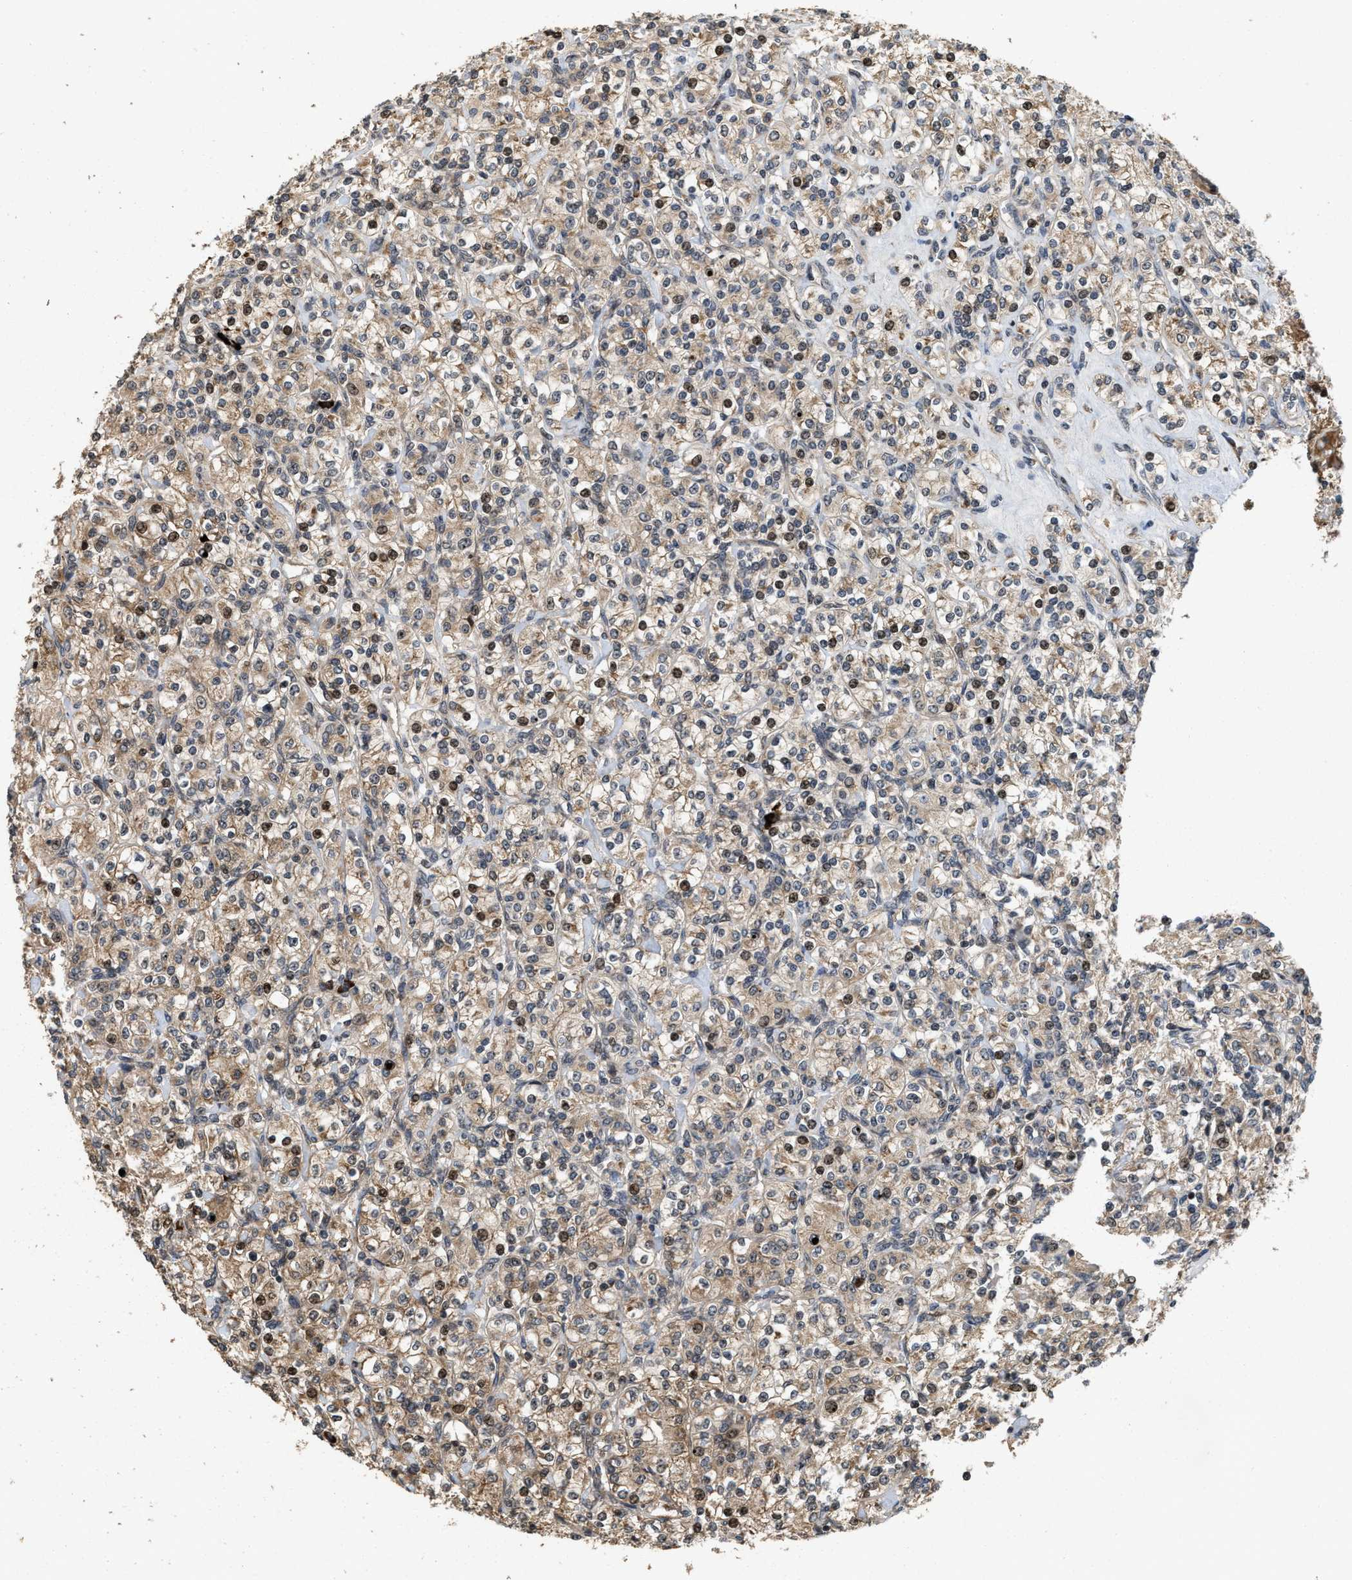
{"staining": {"intensity": "moderate", "quantity": ">75%", "location": "cytoplasmic/membranous,nuclear"}, "tissue": "renal cancer", "cell_type": "Tumor cells", "image_type": "cancer", "snomed": [{"axis": "morphology", "description": "Adenocarcinoma, NOS"}, {"axis": "topography", "description": "Kidney"}], "caption": "DAB (3,3'-diaminobenzidine) immunohistochemical staining of adenocarcinoma (renal) demonstrates moderate cytoplasmic/membranous and nuclear protein positivity in about >75% of tumor cells.", "gene": "ELP2", "patient": {"sex": "male", "age": 77}}